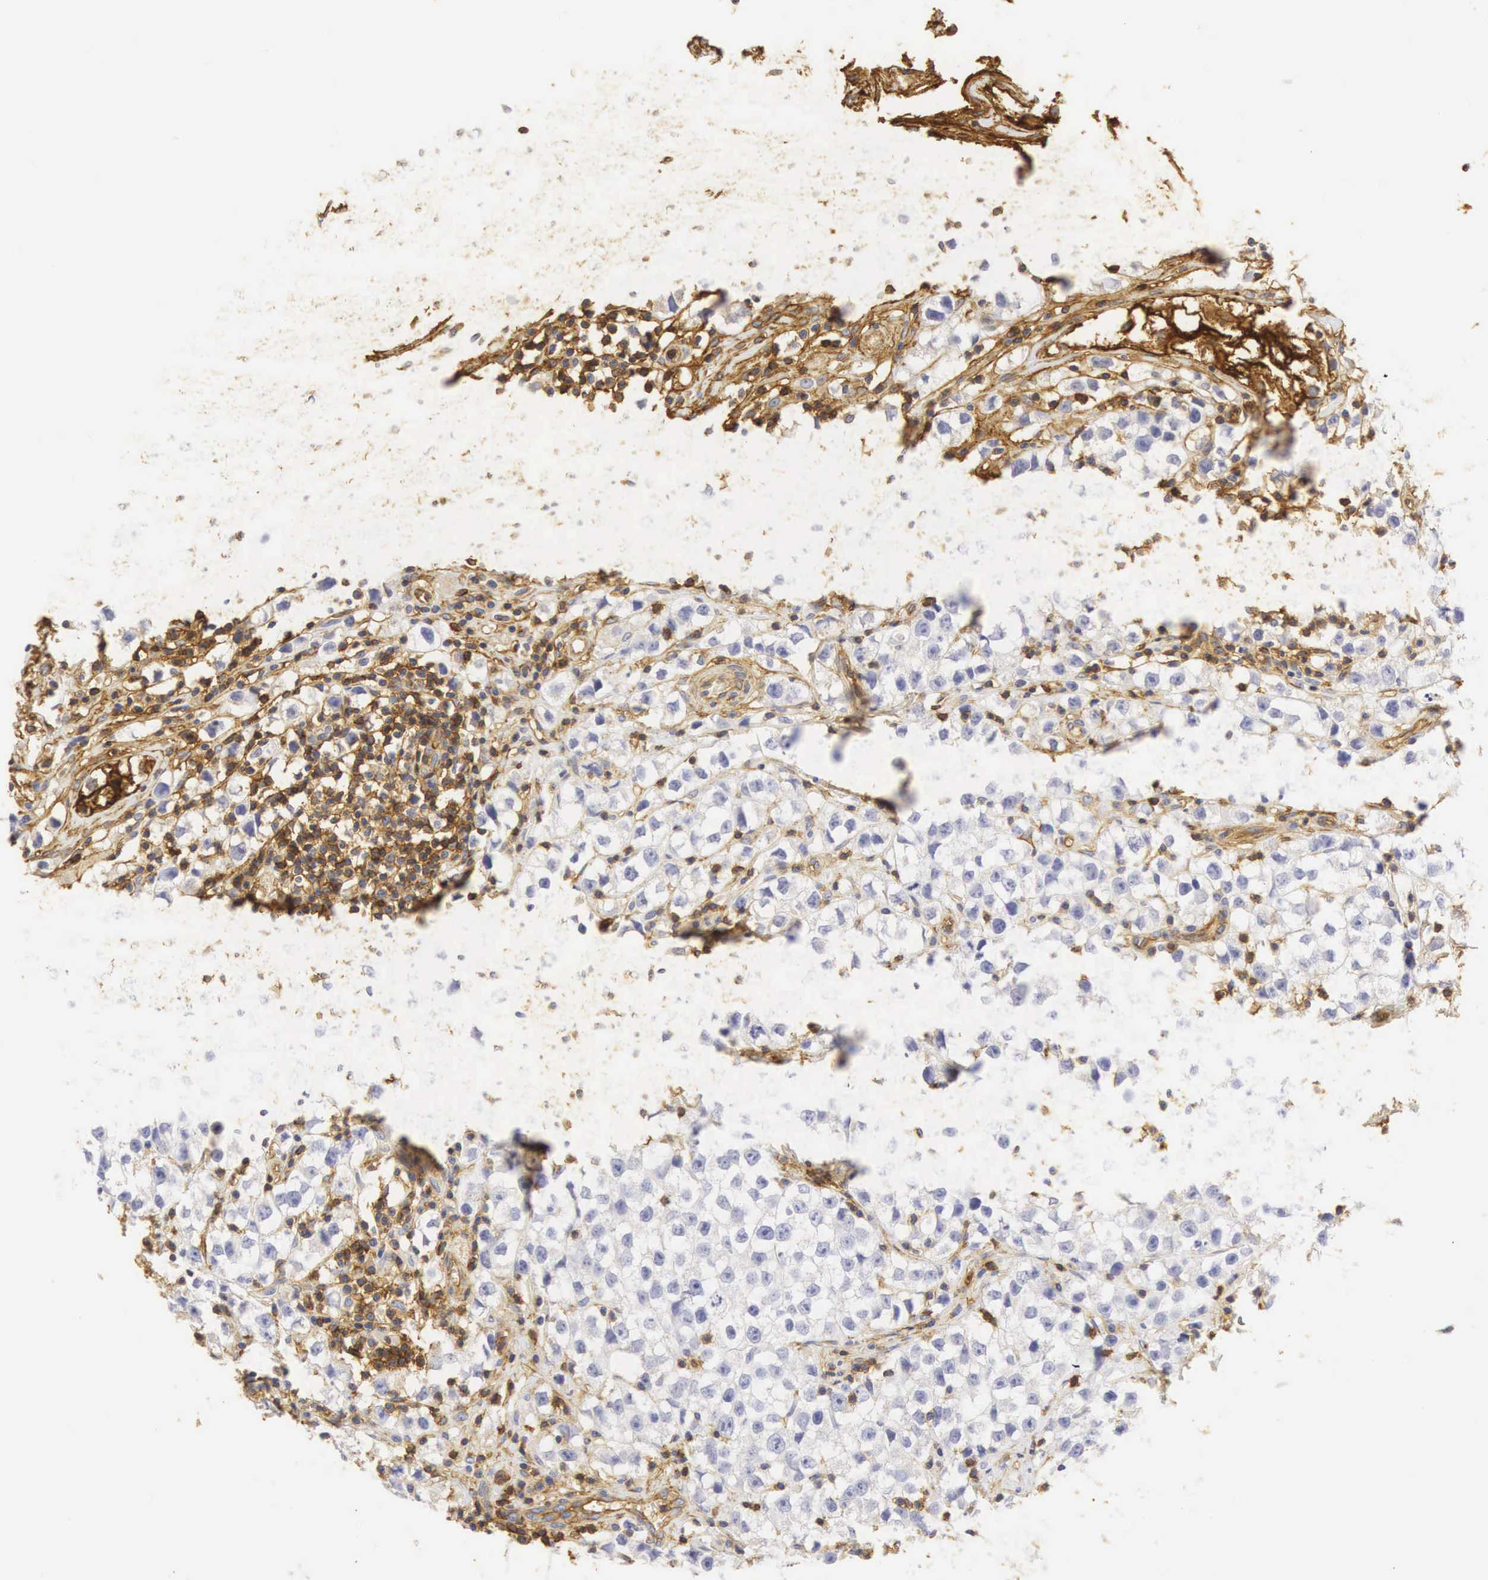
{"staining": {"intensity": "negative", "quantity": "none", "location": "none"}, "tissue": "testis cancer", "cell_type": "Tumor cells", "image_type": "cancer", "snomed": [{"axis": "morphology", "description": "Seminoma, NOS"}, {"axis": "topography", "description": "Testis"}], "caption": "Seminoma (testis) was stained to show a protein in brown. There is no significant expression in tumor cells. The staining is performed using DAB brown chromogen with nuclei counter-stained in using hematoxylin.", "gene": "CD99", "patient": {"sex": "male", "age": 35}}